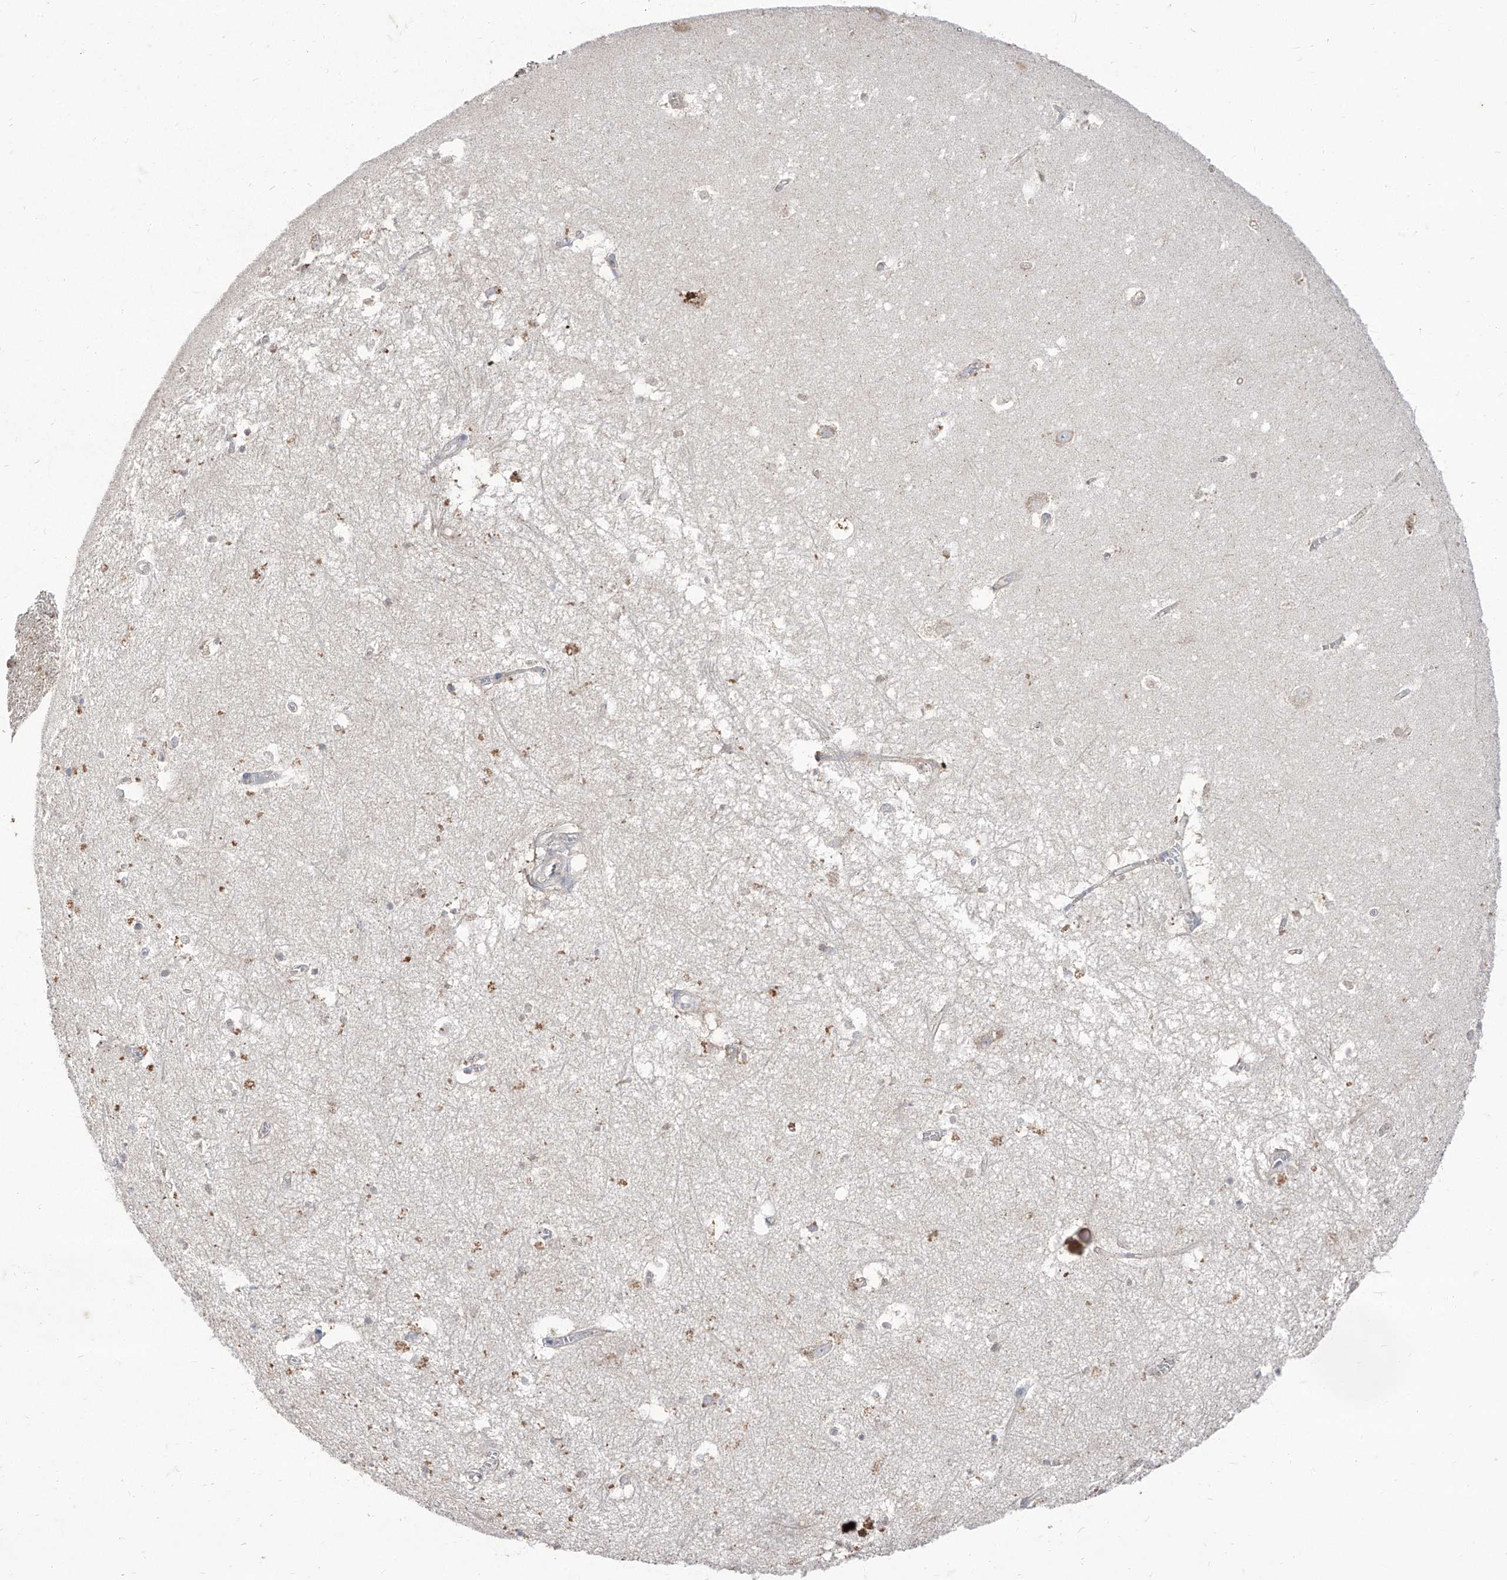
{"staining": {"intensity": "weak", "quantity": "<25%", "location": "cytoplasmic/membranous"}, "tissue": "hippocampus", "cell_type": "Glial cells", "image_type": "normal", "snomed": [{"axis": "morphology", "description": "Normal tissue, NOS"}, {"axis": "topography", "description": "Hippocampus"}], "caption": "IHC photomicrograph of unremarkable hippocampus: hippocampus stained with DAB (3,3'-diaminobenzidine) demonstrates no significant protein expression in glial cells.", "gene": "BROX", "patient": {"sex": "female", "age": 64}}